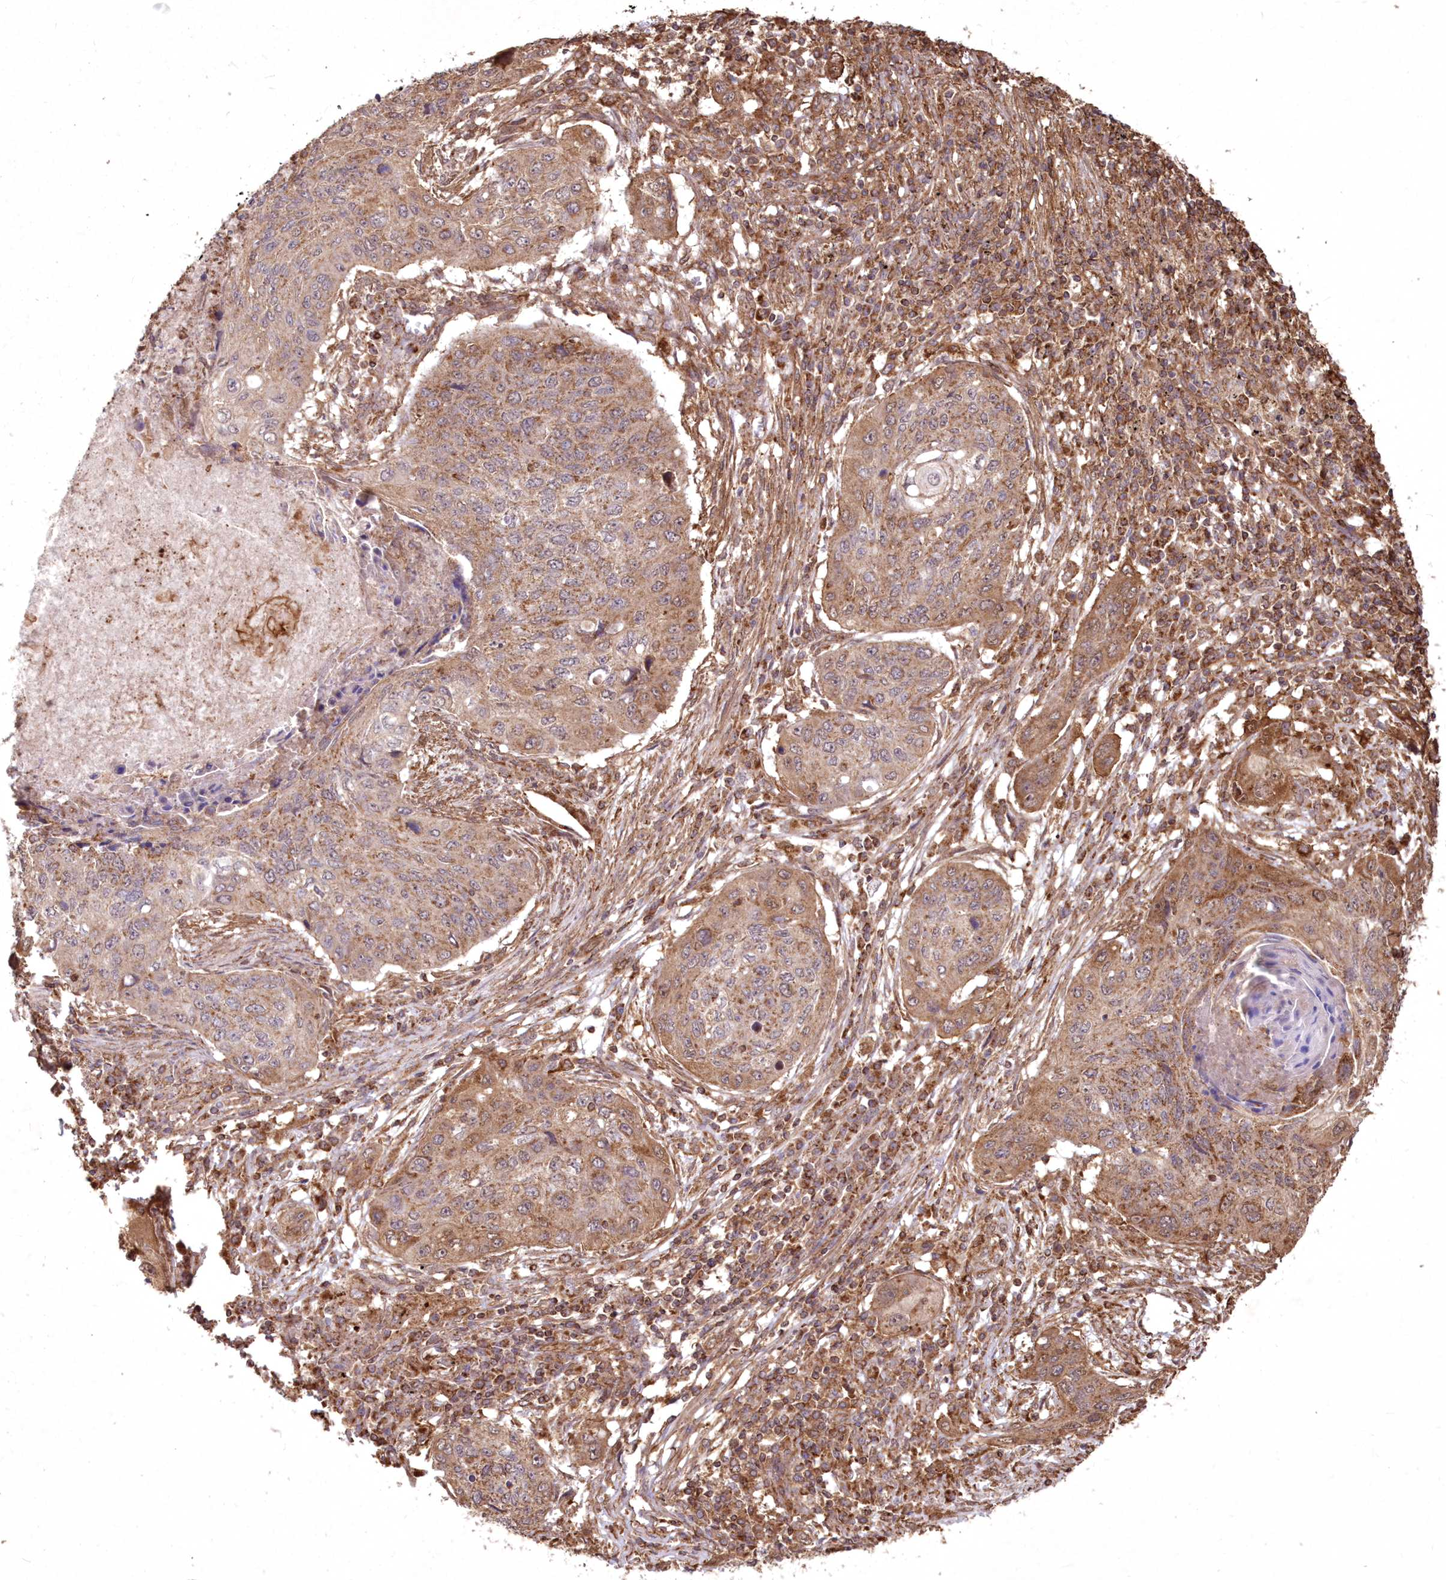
{"staining": {"intensity": "moderate", "quantity": "25%-75%", "location": "cytoplasmic/membranous"}, "tissue": "lung cancer", "cell_type": "Tumor cells", "image_type": "cancer", "snomed": [{"axis": "morphology", "description": "Squamous cell carcinoma, NOS"}, {"axis": "topography", "description": "Lung"}], "caption": "This photomicrograph demonstrates IHC staining of lung squamous cell carcinoma, with medium moderate cytoplasmic/membranous positivity in approximately 25%-75% of tumor cells.", "gene": "TMEM139", "patient": {"sex": "female", "age": 63}}